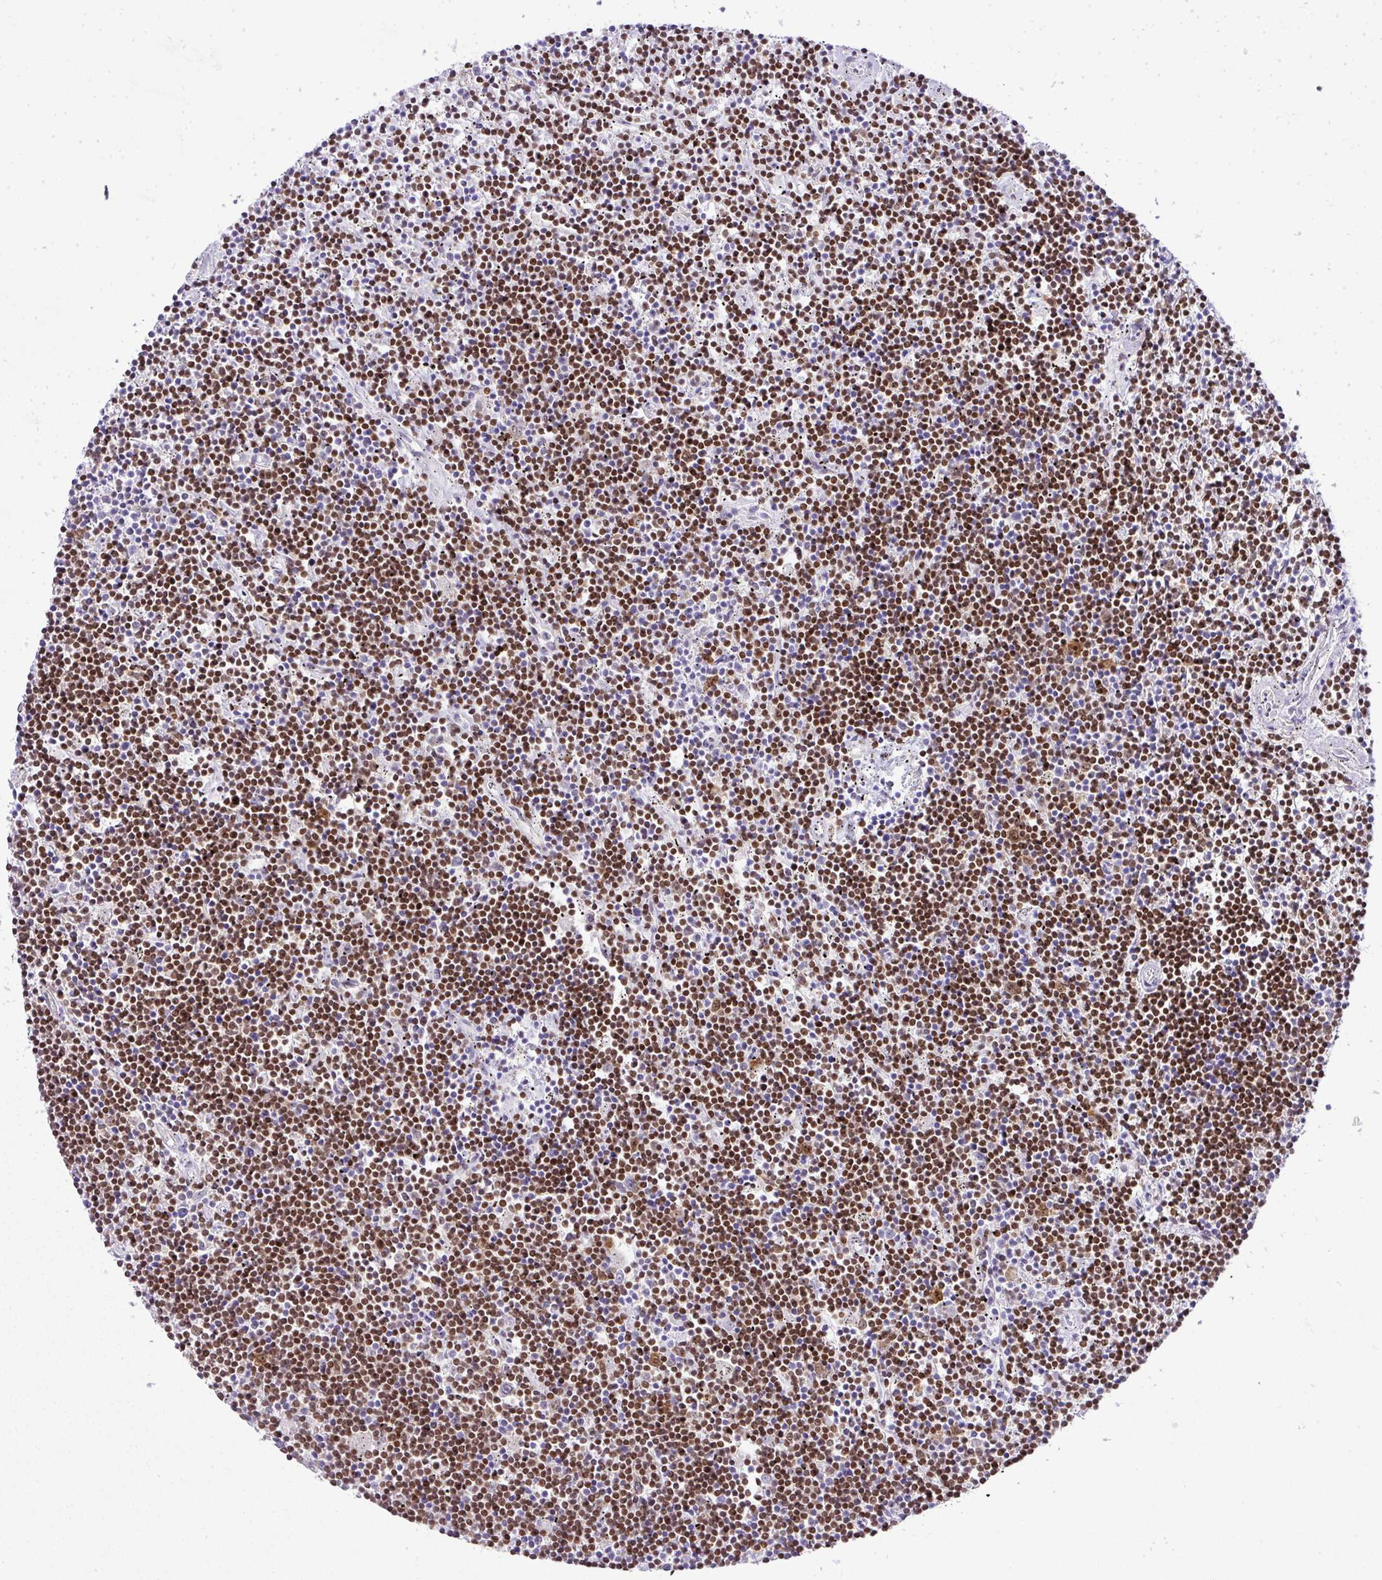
{"staining": {"intensity": "moderate", "quantity": ">75%", "location": "nuclear"}, "tissue": "lymphoma", "cell_type": "Tumor cells", "image_type": "cancer", "snomed": [{"axis": "morphology", "description": "Malignant lymphoma, non-Hodgkin's type, Low grade"}, {"axis": "topography", "description": "Spleen"}], "caption": "An immunohistochemistry (IHC) image of neoplastic tissue is shown. Protein staining in brown highlights moderate nuclear positivity in malignant lymphoma, non-Hodgkin's type (low-grade) within tumor cells.", "gene": "CCDC137", "patient": {"sex": "male", "age": 76}}